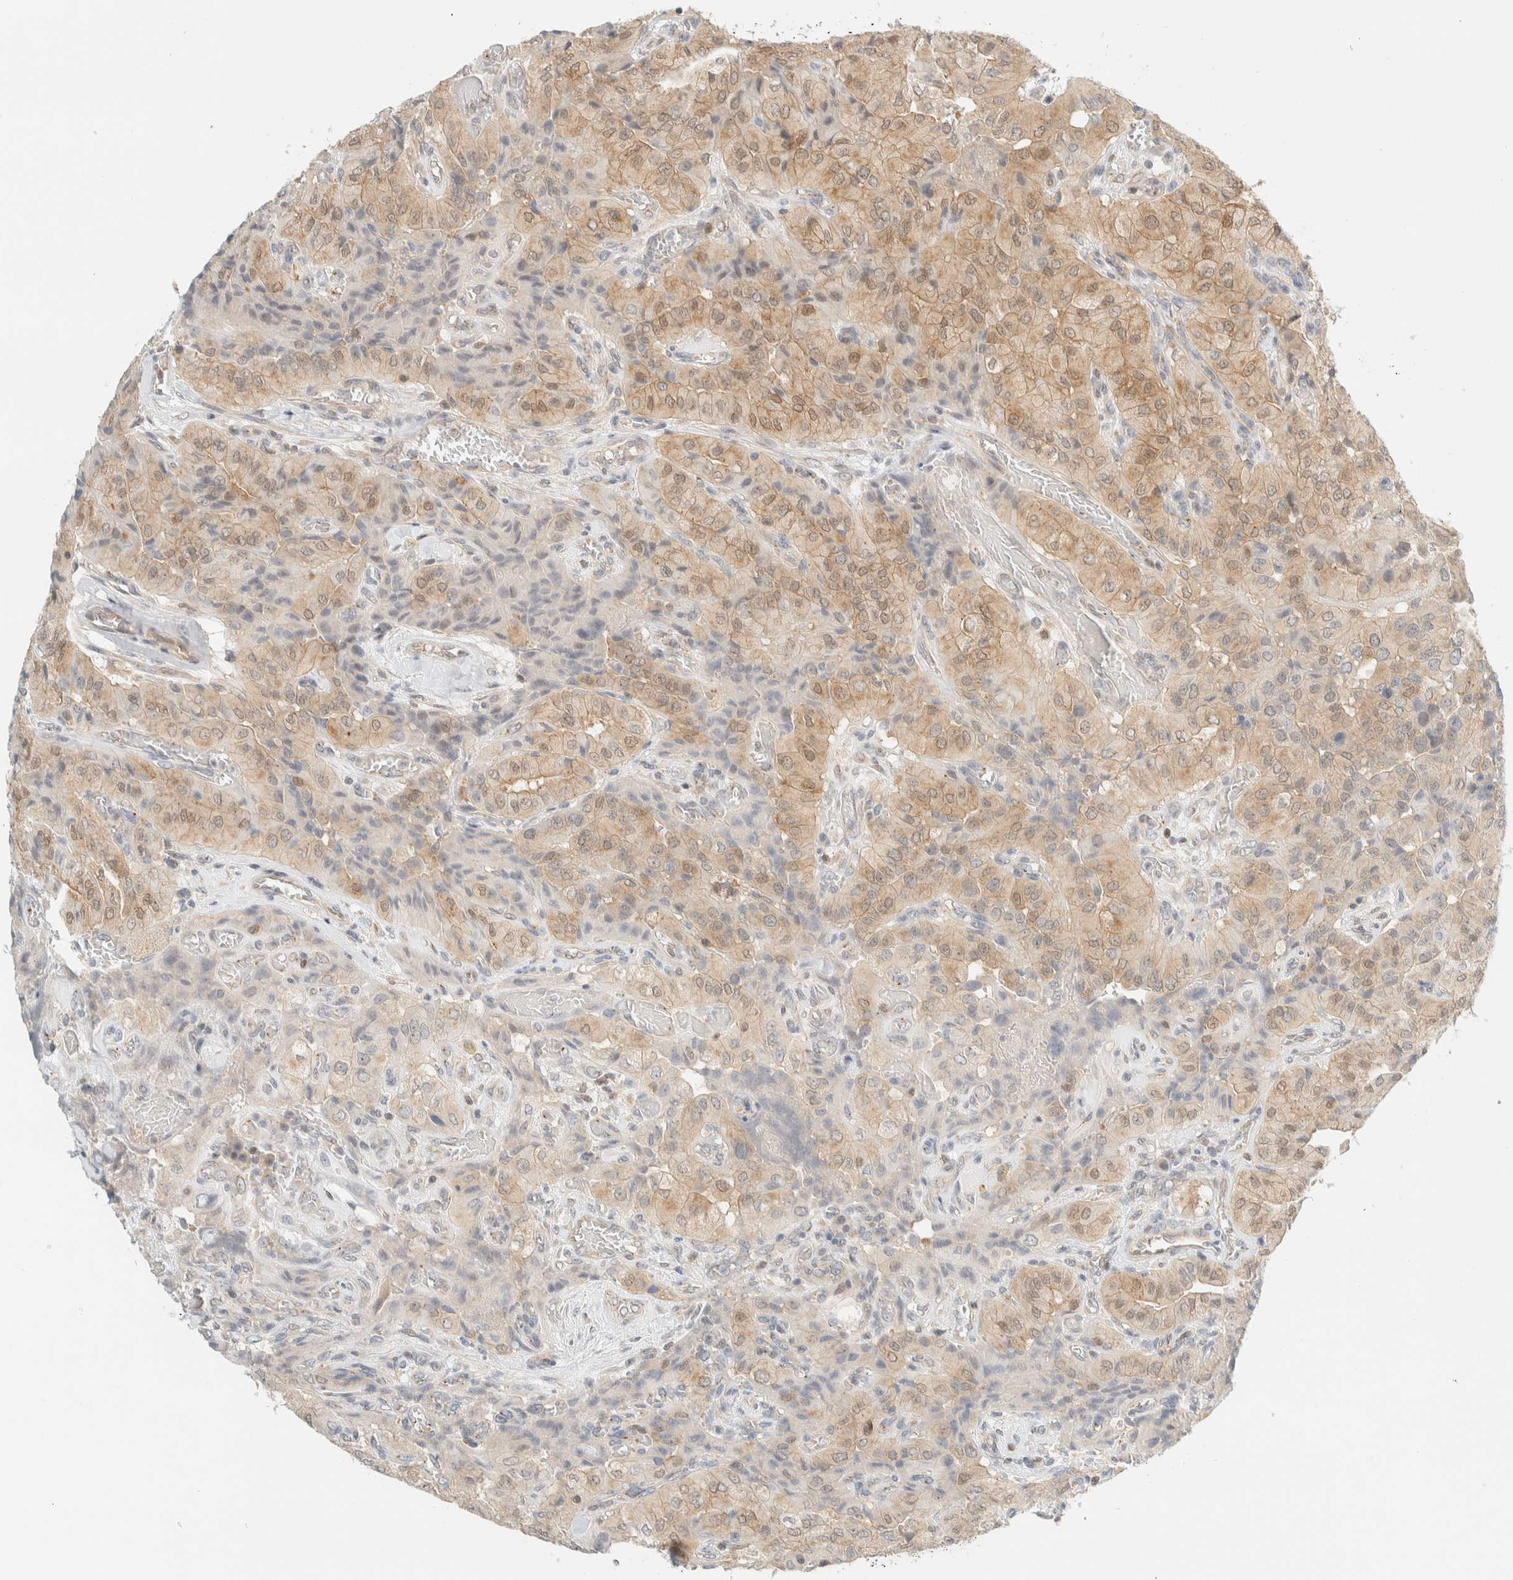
{"staining": {"intensity": "weak", "quantity": ">75%", "location": "cytoplasmic/membranous,nuclear"}, "tissue": "thyroid cancer", "cell_type": "Tumor cells", "image_type": "cancer", "snomed": [{"axis": "morphology", "description": "Papillary adenocarcinoma, NOS"}, {"axis": "topography", "description": "Thyroid gland"}], "caption": "Immunohistochemical staining of papillary adenocarcinoma (thyroid) exhibits weak cytoplasmic/membranous and nuclear protein positivity in about >75% of tumor cells. (DAB (3,3'-diaminobenzidine) IHC, brown staining for protein, blue staining for nuclei).", "gene": "PCYT2", "patient": {"sex": "female", "age": 59}}